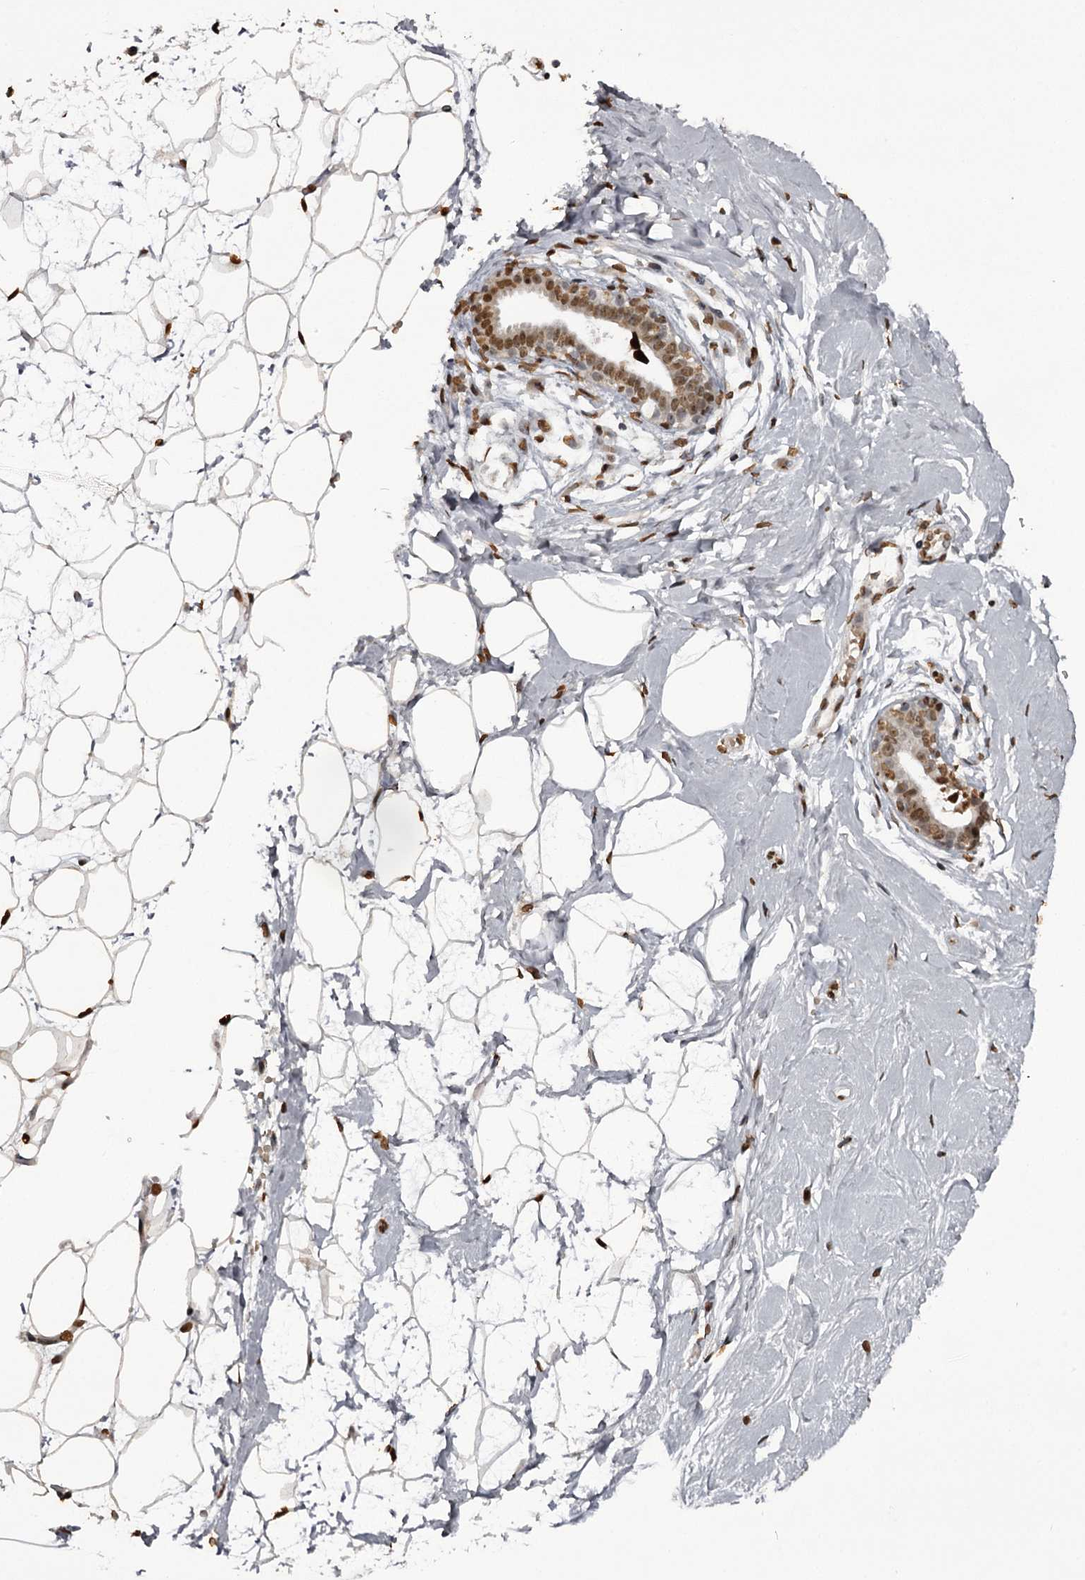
{"staining": {"intensity": "strong", "quantity": ">75%", "location": "nuclear"}, "tissue": "breast", "cell_type": "Adipocytes", "image_type": "normal", "snomed": [{"axis": "morphology", "description": "Normal tissue, NOS"}, {"axis": "morphology", "description": "Adenoma, NOS"}, {"axis": "topography", "description": "Breast"}], "caption": "Breast stained with immunohistochemistry displays strong nuclear positivity in about >75% of adipocytes. Nuclei are stained in blue.", "gene": "THYN1", "patient": {"sex": "female", "age": 23}}